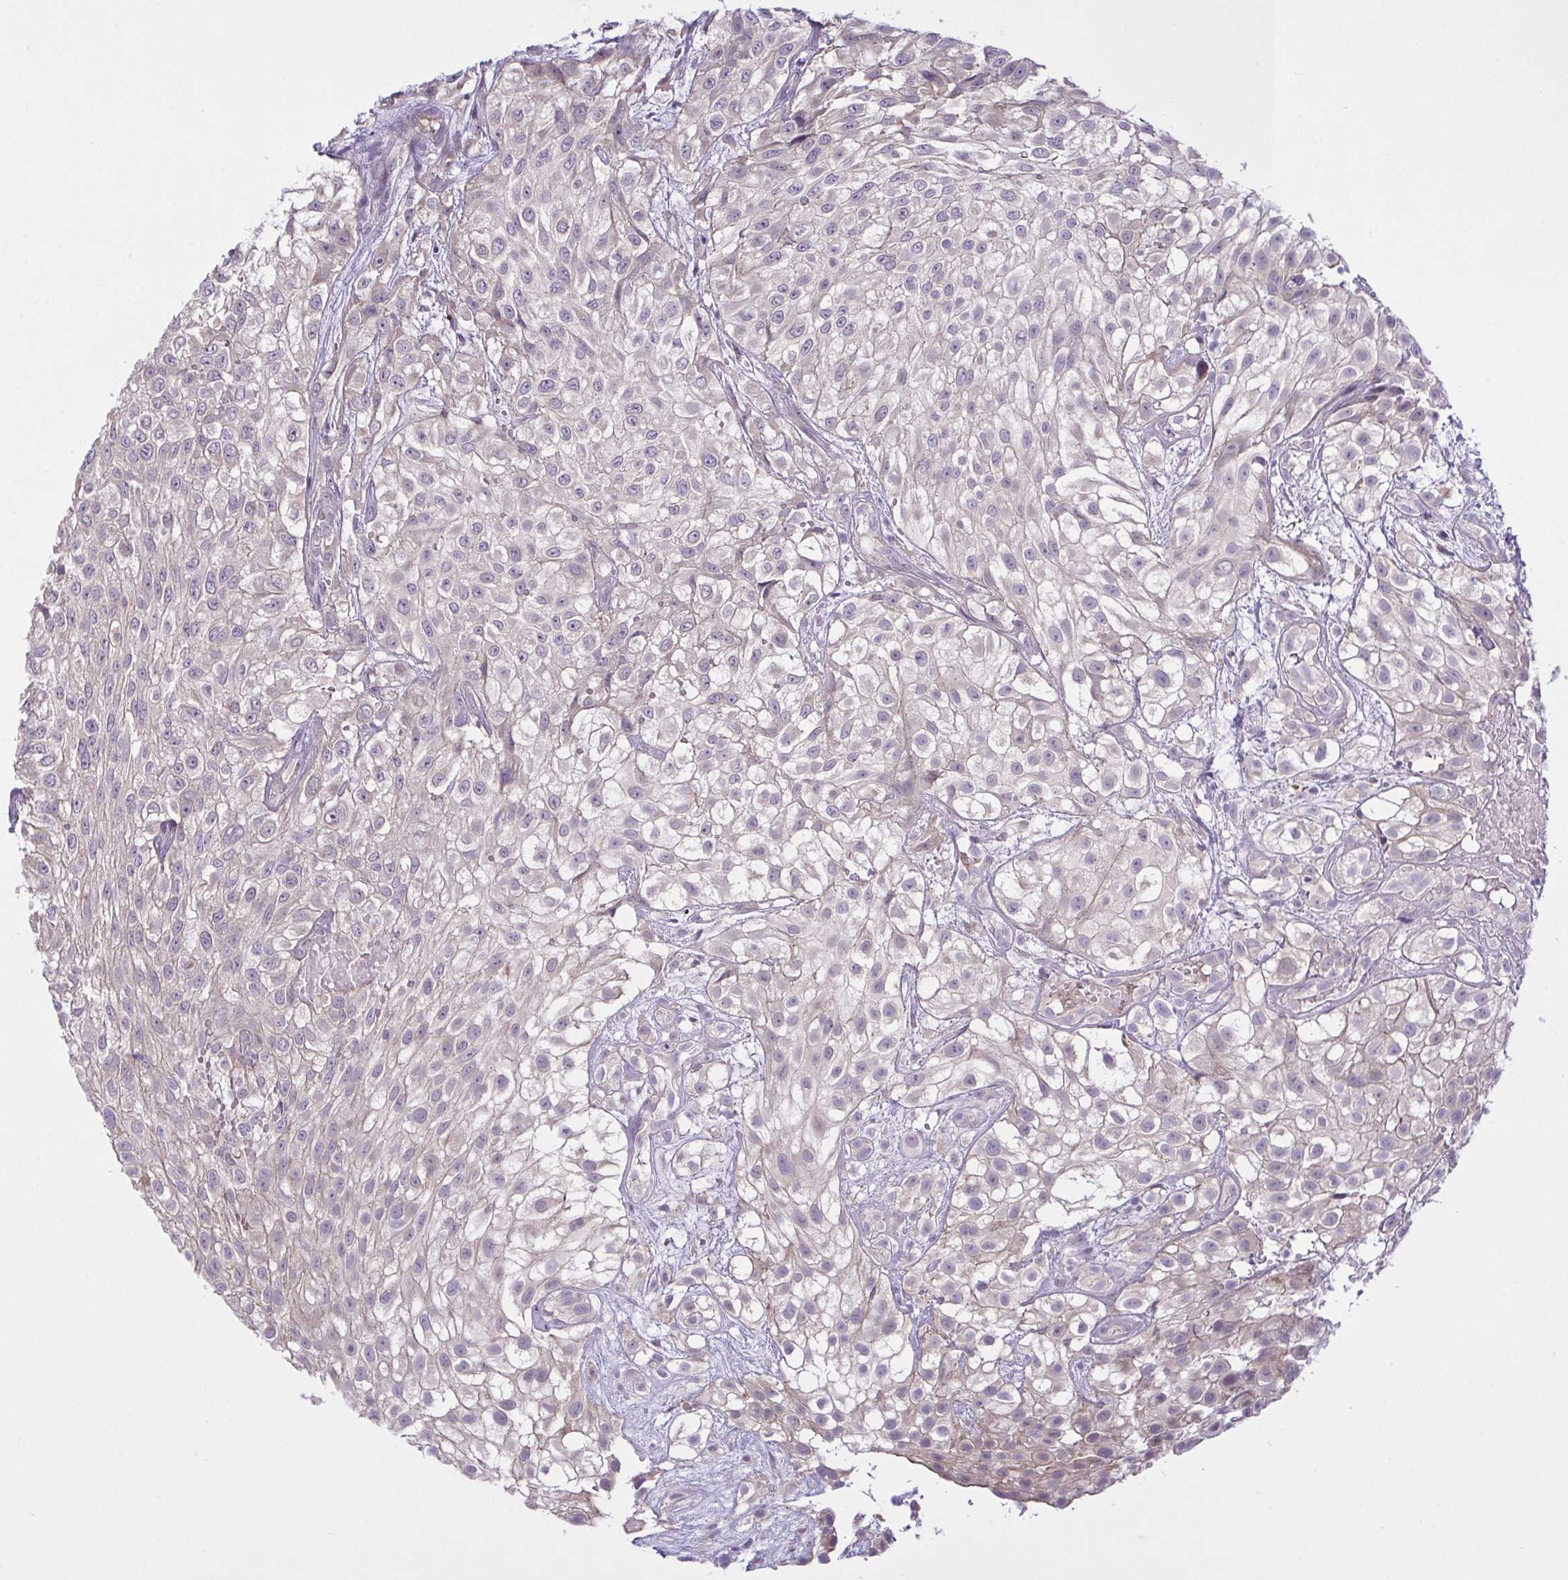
{"staining": {"intensity": "weak", "quantity": "25%-75%", "location": "cytoplasmic/membranous"}, "tissue": "urothelial cancer", "cell_type": "Tumor cells", "image_type": "cancer", "snomed": [{"axis": "morphology", "description": "Urothelial carcinoma, High grade"}, {"axis": "topography", "description": "Urinary bladder"}], "caption": "Weak cytoplasmic/membranous protein staining is present in approximately 25%-75% of tumor cells in urothelial carcinoma (high-grade). (brown staining indicates protein expression, while blue staining denotes nuclei).", "gene": "SYNPO2L", "patient": {"sex": "male", "age": 56}}